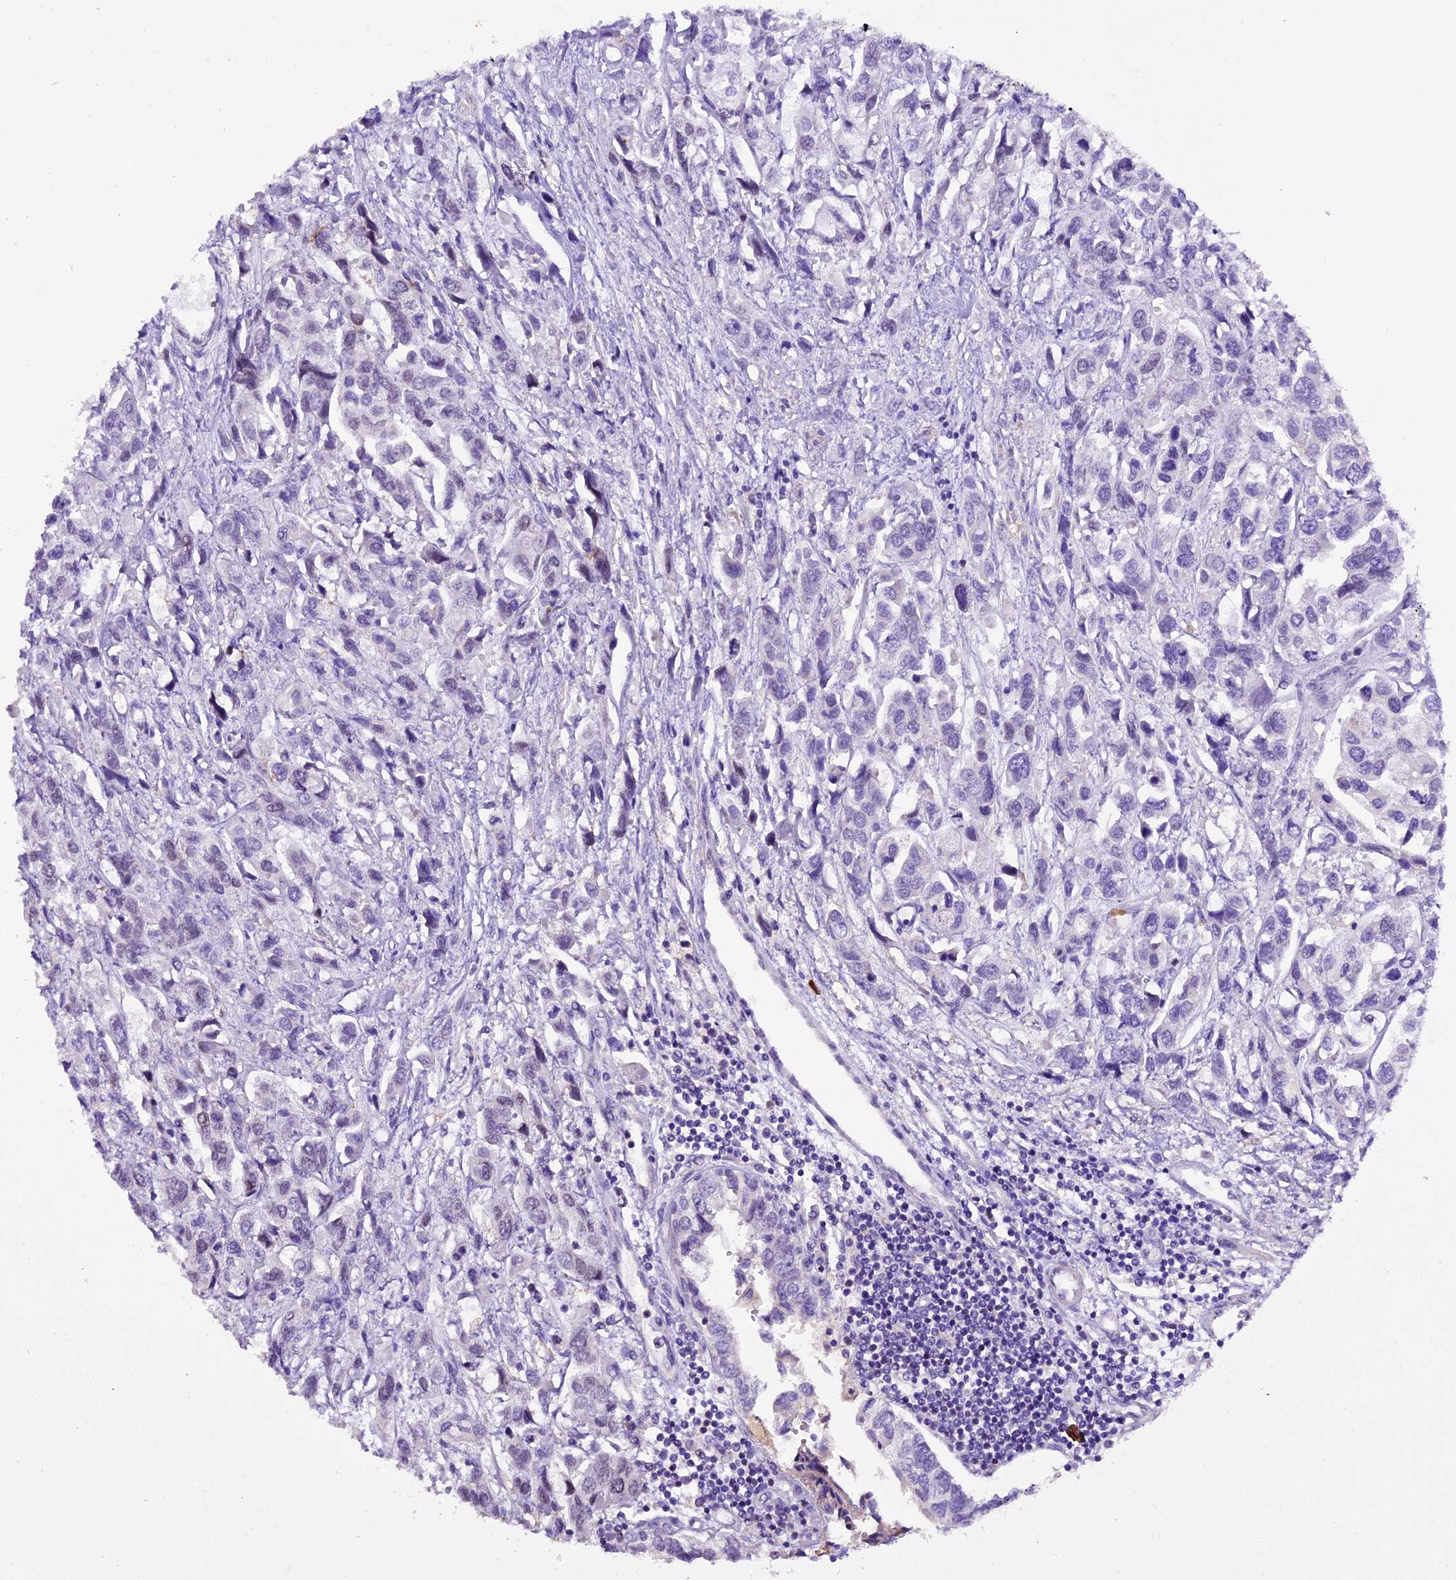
{"staining": {"intensity": "negative", "quantity": "none", "location": "none"}, "tissue": "urothelial cancer", "cell_type": "Tumor cells", "image_type": "cancer", "snomed": [{"axis": "morphology", "description": "Urothelial carcinoma, High grade"}, {"axis": "topography", "description": "Urinary bladder"}], "caption": "Tumor cells are negative for brown protein staining in urothelial cancer.", "gene": "MEX3B", "patient": {"sex": "male", "age": 67}}